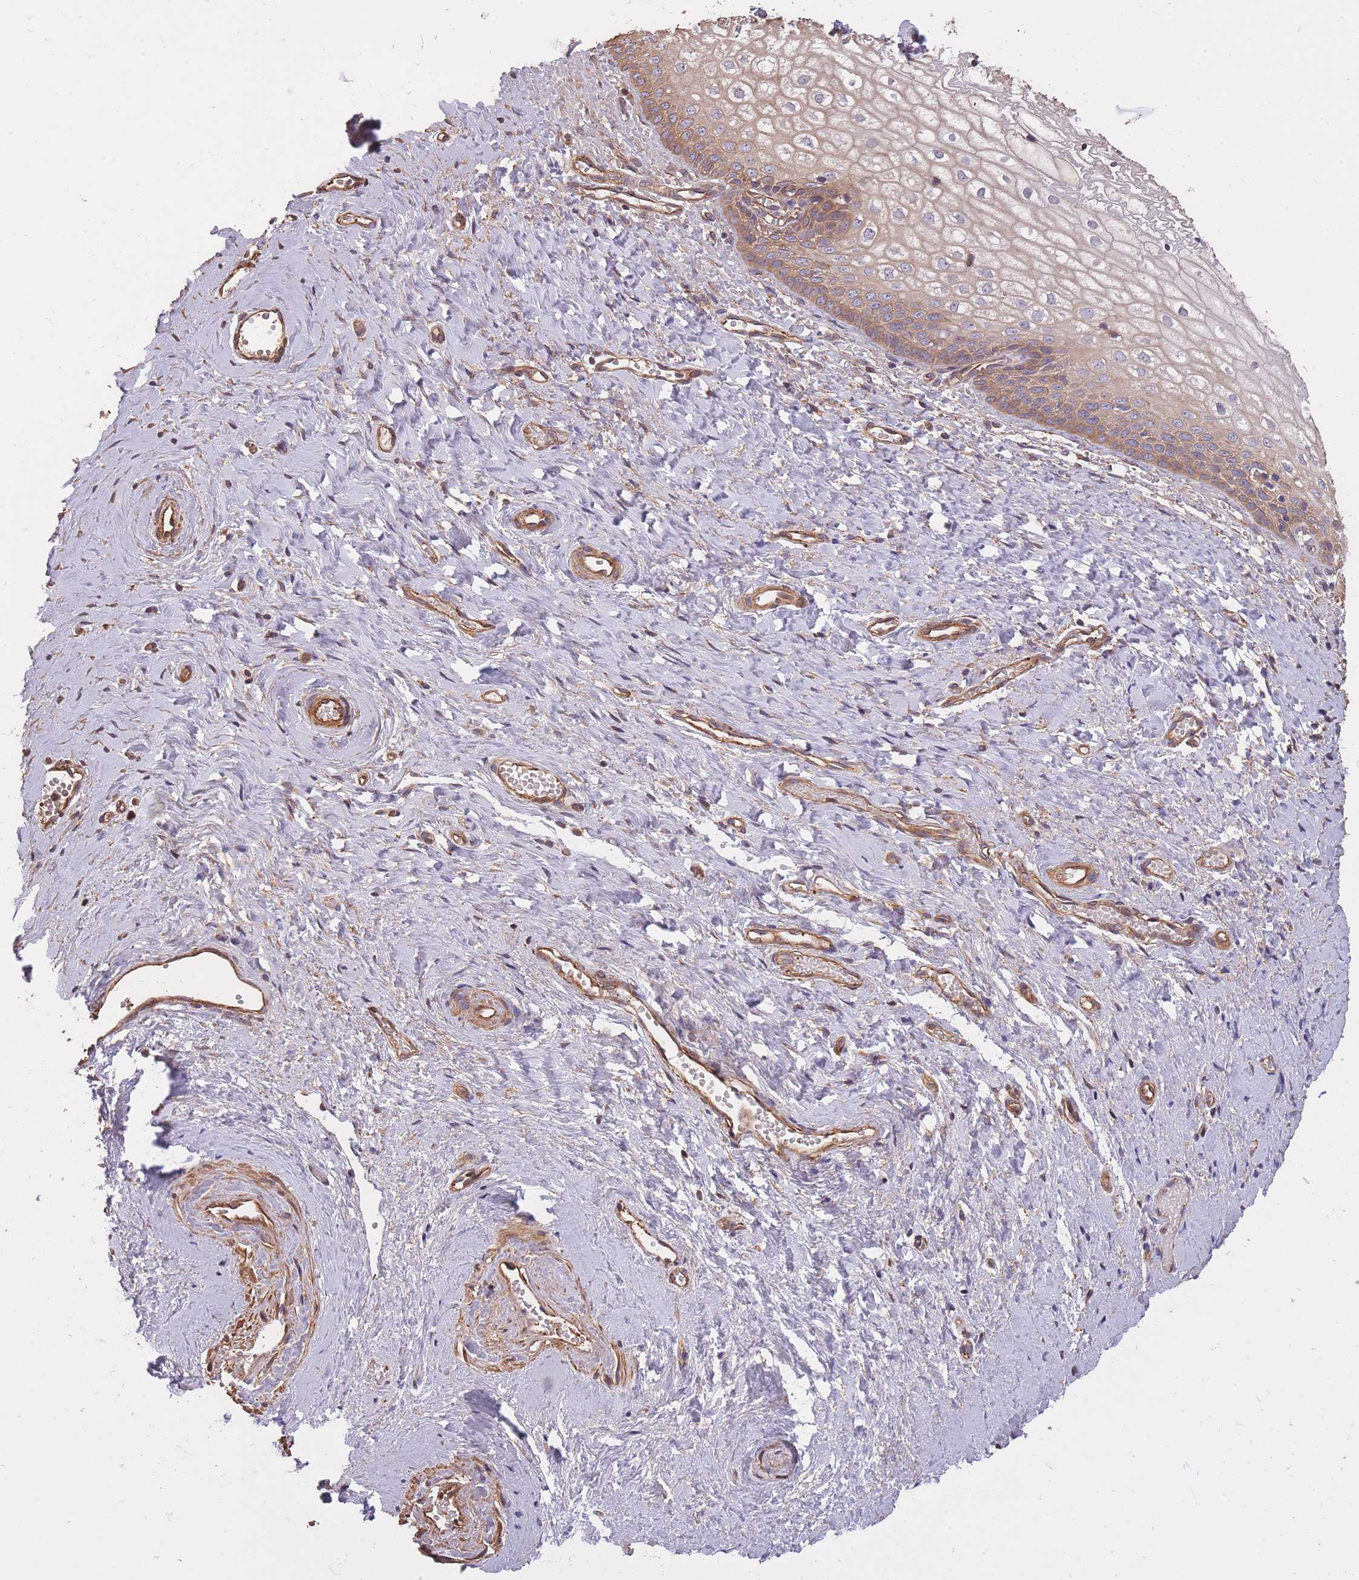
{"staining": {"intensity": "moderate", "quantity": "25%-75%", "location": "cytoplasmic/membranous"}, "tissue": "vagina", "cell_type": "Squamous epithelial cells", "image_type": "normal", "snomed": [{"axis": "morphology", "description": "Normal tissue, NOS"}, {"axis": "topography", "description": "Vagina"}], "caption": "High-power microscopy captured an immunohistochemistry (IHC) histopathology image of normal vagina, revealing moderate cytoplasmic/membranous positivity in approximately 25%-75% of squamous epithelial cells. Using DAB (3,3'-diaminobenzidine) (brown) and hematoxylin (blue) stains, captured at high magnification using brightfield microscopy.", "gene": "ARMH3", "patient": {"sex": "female", "age": 59}}